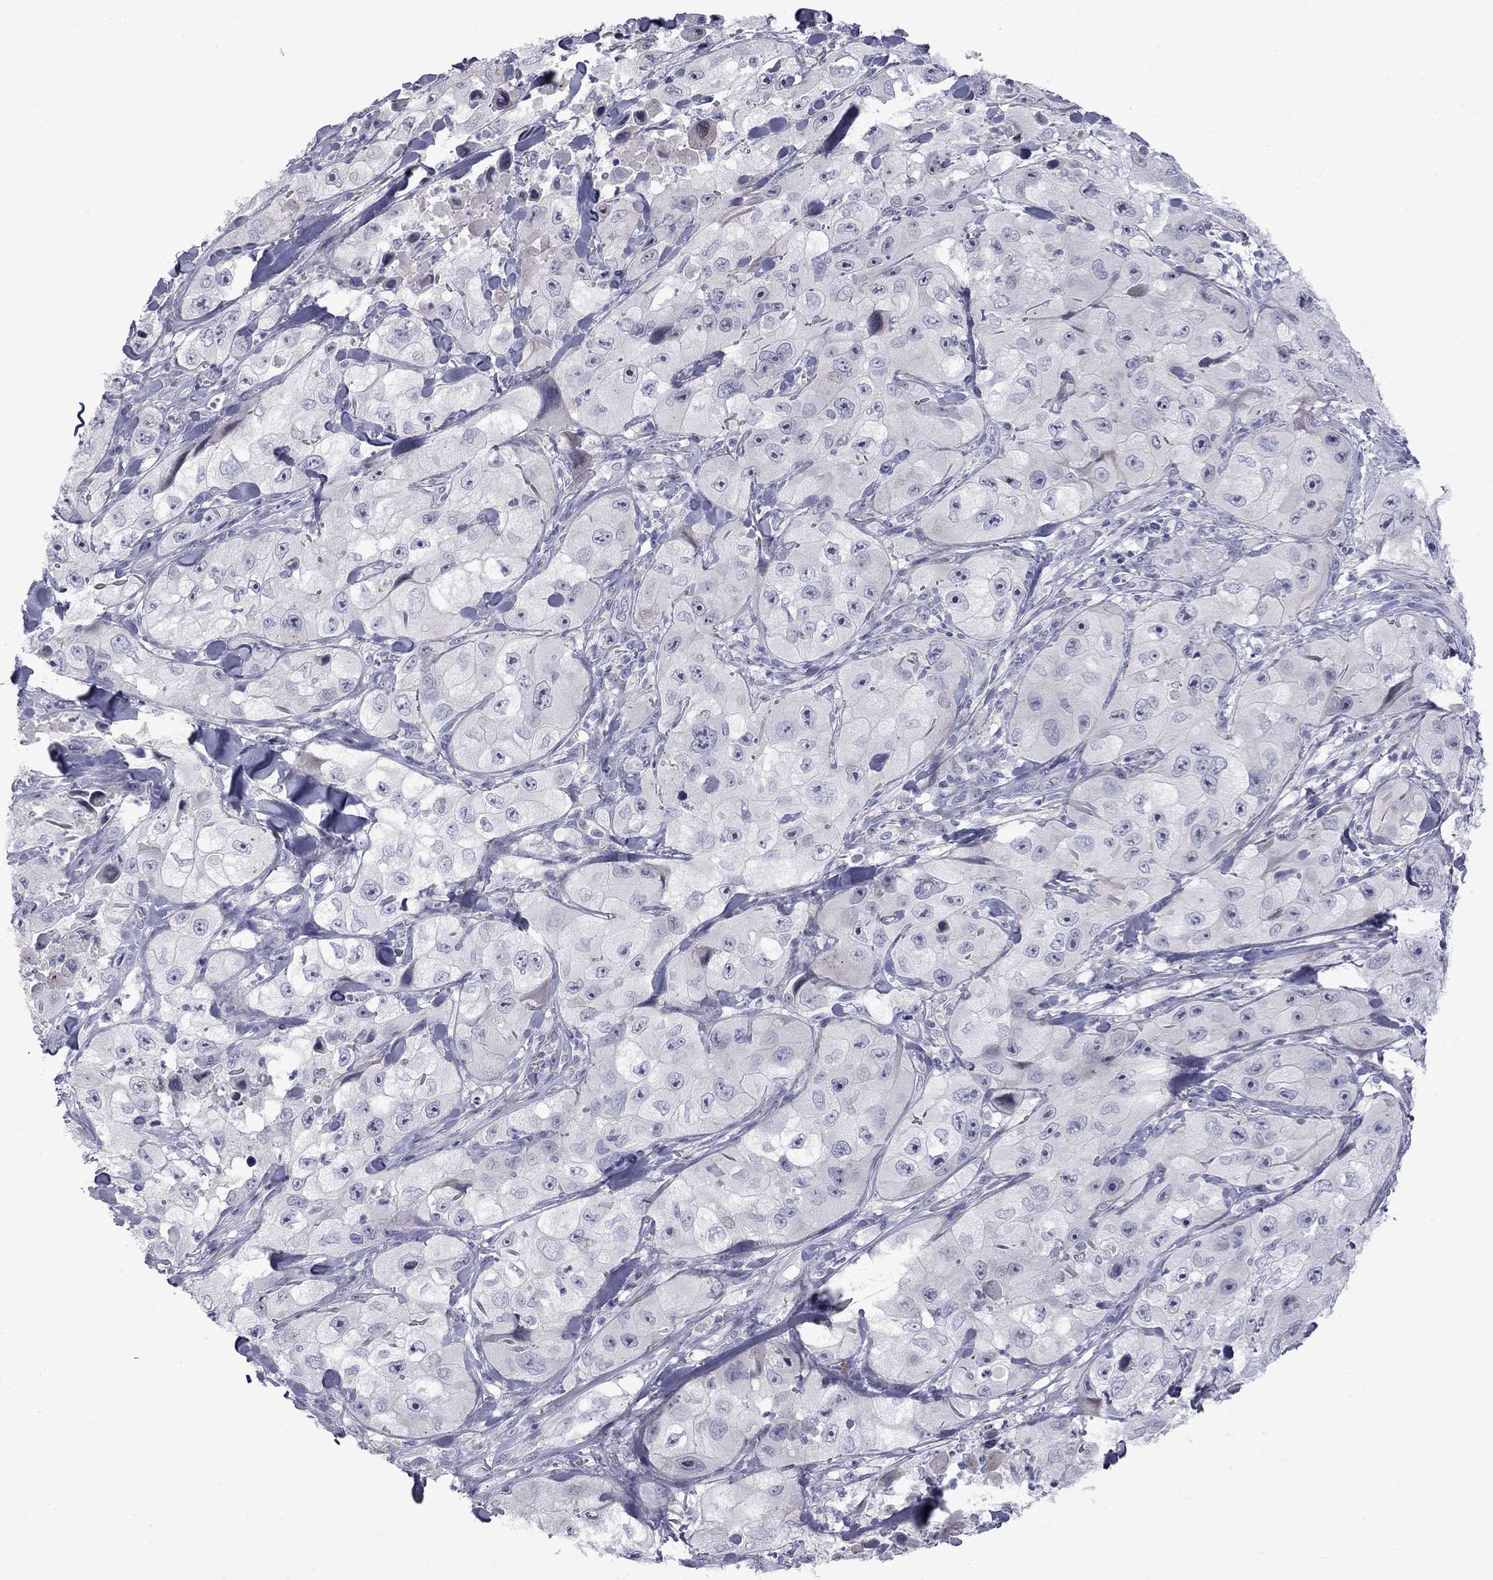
{"staining": {"intensity": "weak", "quantity": "<25%", "location": "cytoplasmic/membranous"}, "tissue": "skin cancer", "cell_type": "Tumor cells", "image_type": "cancer", "snomed": [{"axis": "morphology", "description": "Squamous cell carcinoma, NOS"}, {"axis": "topography", "description": "Skin"}, {"axis": "topography", "description": "Subcutis"}], "caption": "Skin squamous cell carcinoma stained for a protein using immunohistochemistry (IHC) exhibits no staining tumor cells.", "gene": "NRARP", "patient": {"sex": "male", "age": 73}}